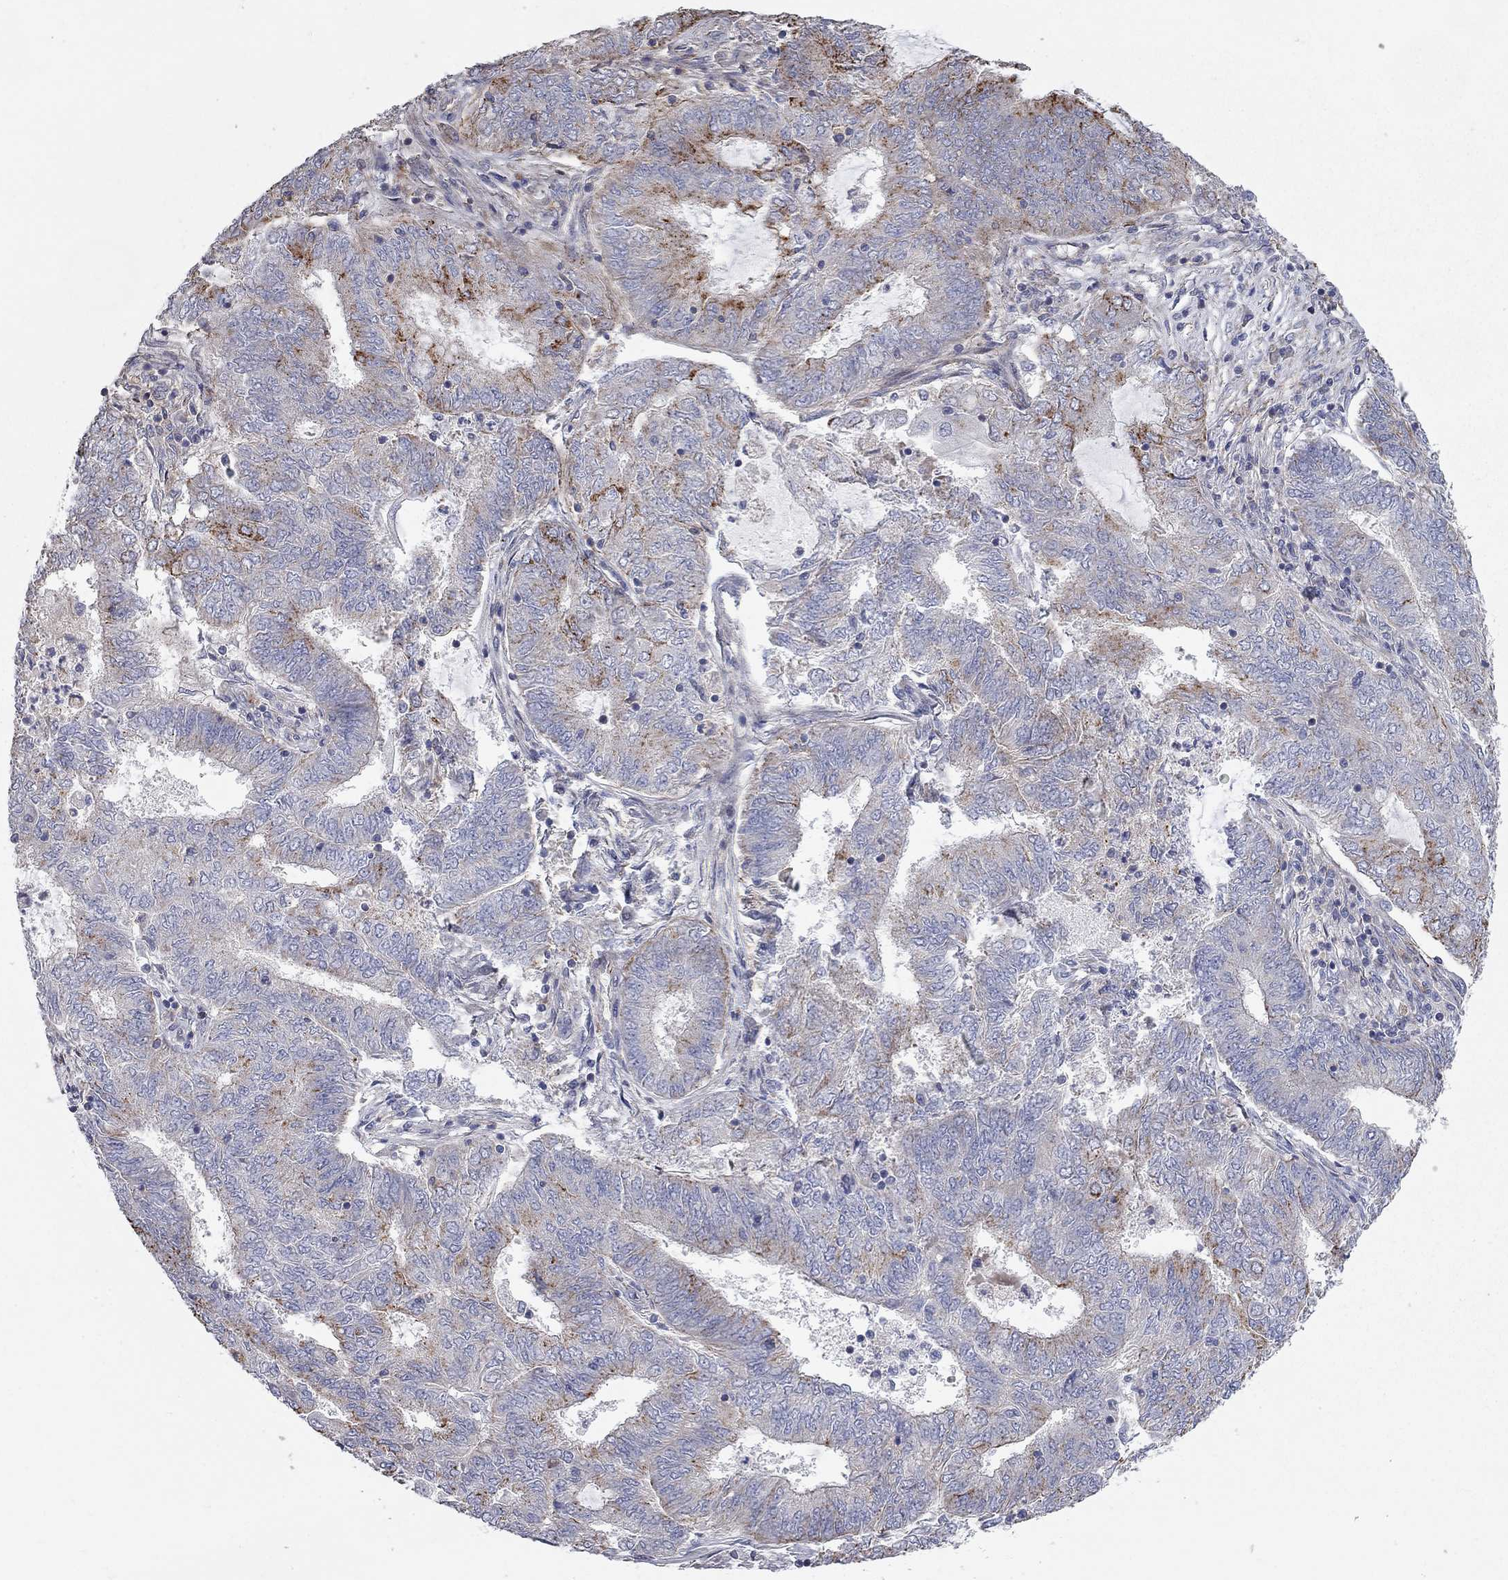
{"staining": {"intensity": "strong", "quantity": "<25%", "location": "cytoplasmic/membranous"}, "tissue": "endometrial cancer", "cell_type": "Tumor cells", "image_type": "cancer", "snomed": [{"axis": "morphology", "description": "Adenocarcinoma, NOS"}, {"axis": "topography", "description": "Endometrium"}], "caption": "The image reveals immunohistochemical staining of endometrial cancer. There is strong cytoplasmic/membranous expression is present in approximately <25% of tumor cells.", "gene": "KANSL1L", "patient": {"sex": "female", "age": 62}}